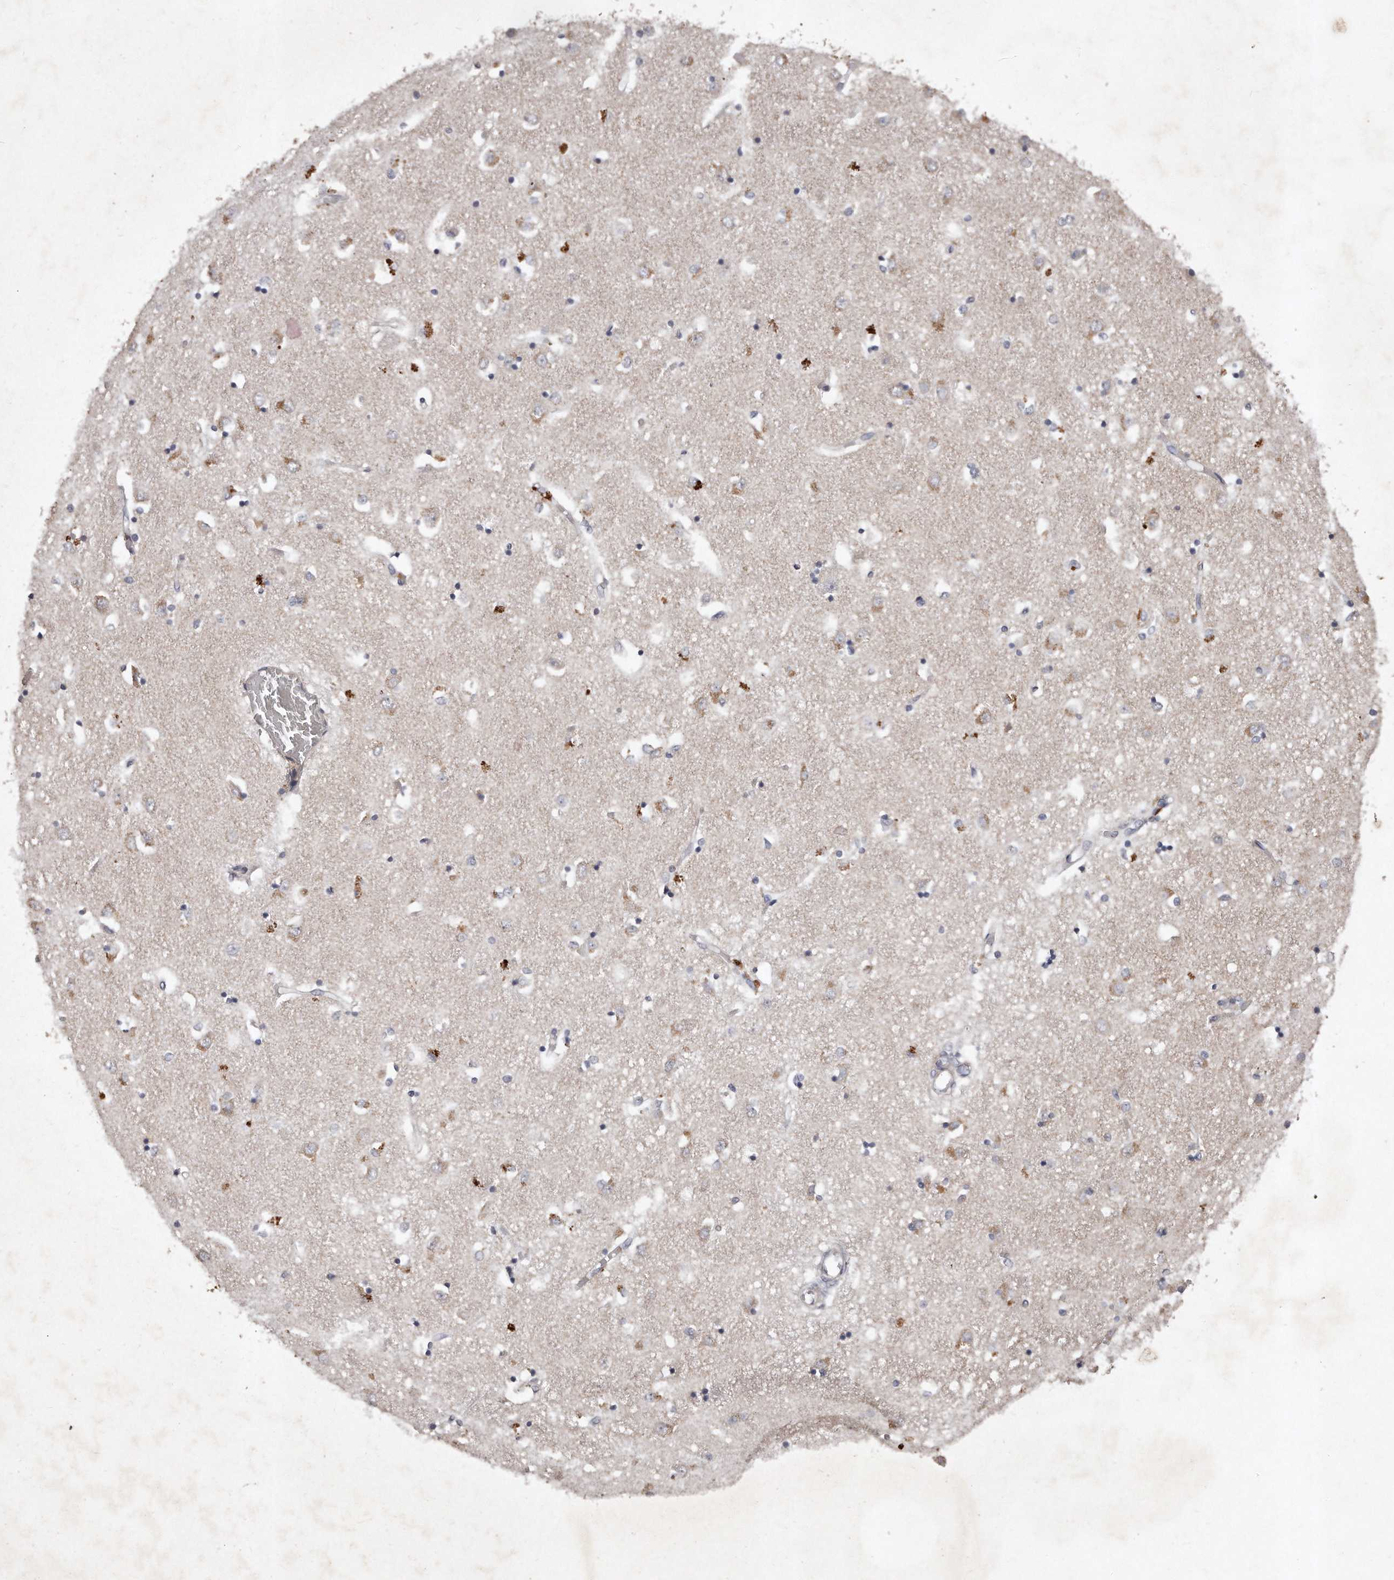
{"staining": {"intensity": "weak", "quantity": "<25%", "location": "cytoplasmic/membranous"}, "tissue": "caudate", "cell_type": "Glial cells", "image_type": "normal", "snomed": [{"axis": "morphology", "description": "Normal tissue, NOS"}, {"axis": "topography", "description": "Lateral ventricle wall"}], "caption": "This is an immunohistochemistry (IHC) histopathology image of normal caudate. There is no positivity in glial cells.", "gene": "TECR", "patient": {"sex": "male", "age": 45}}